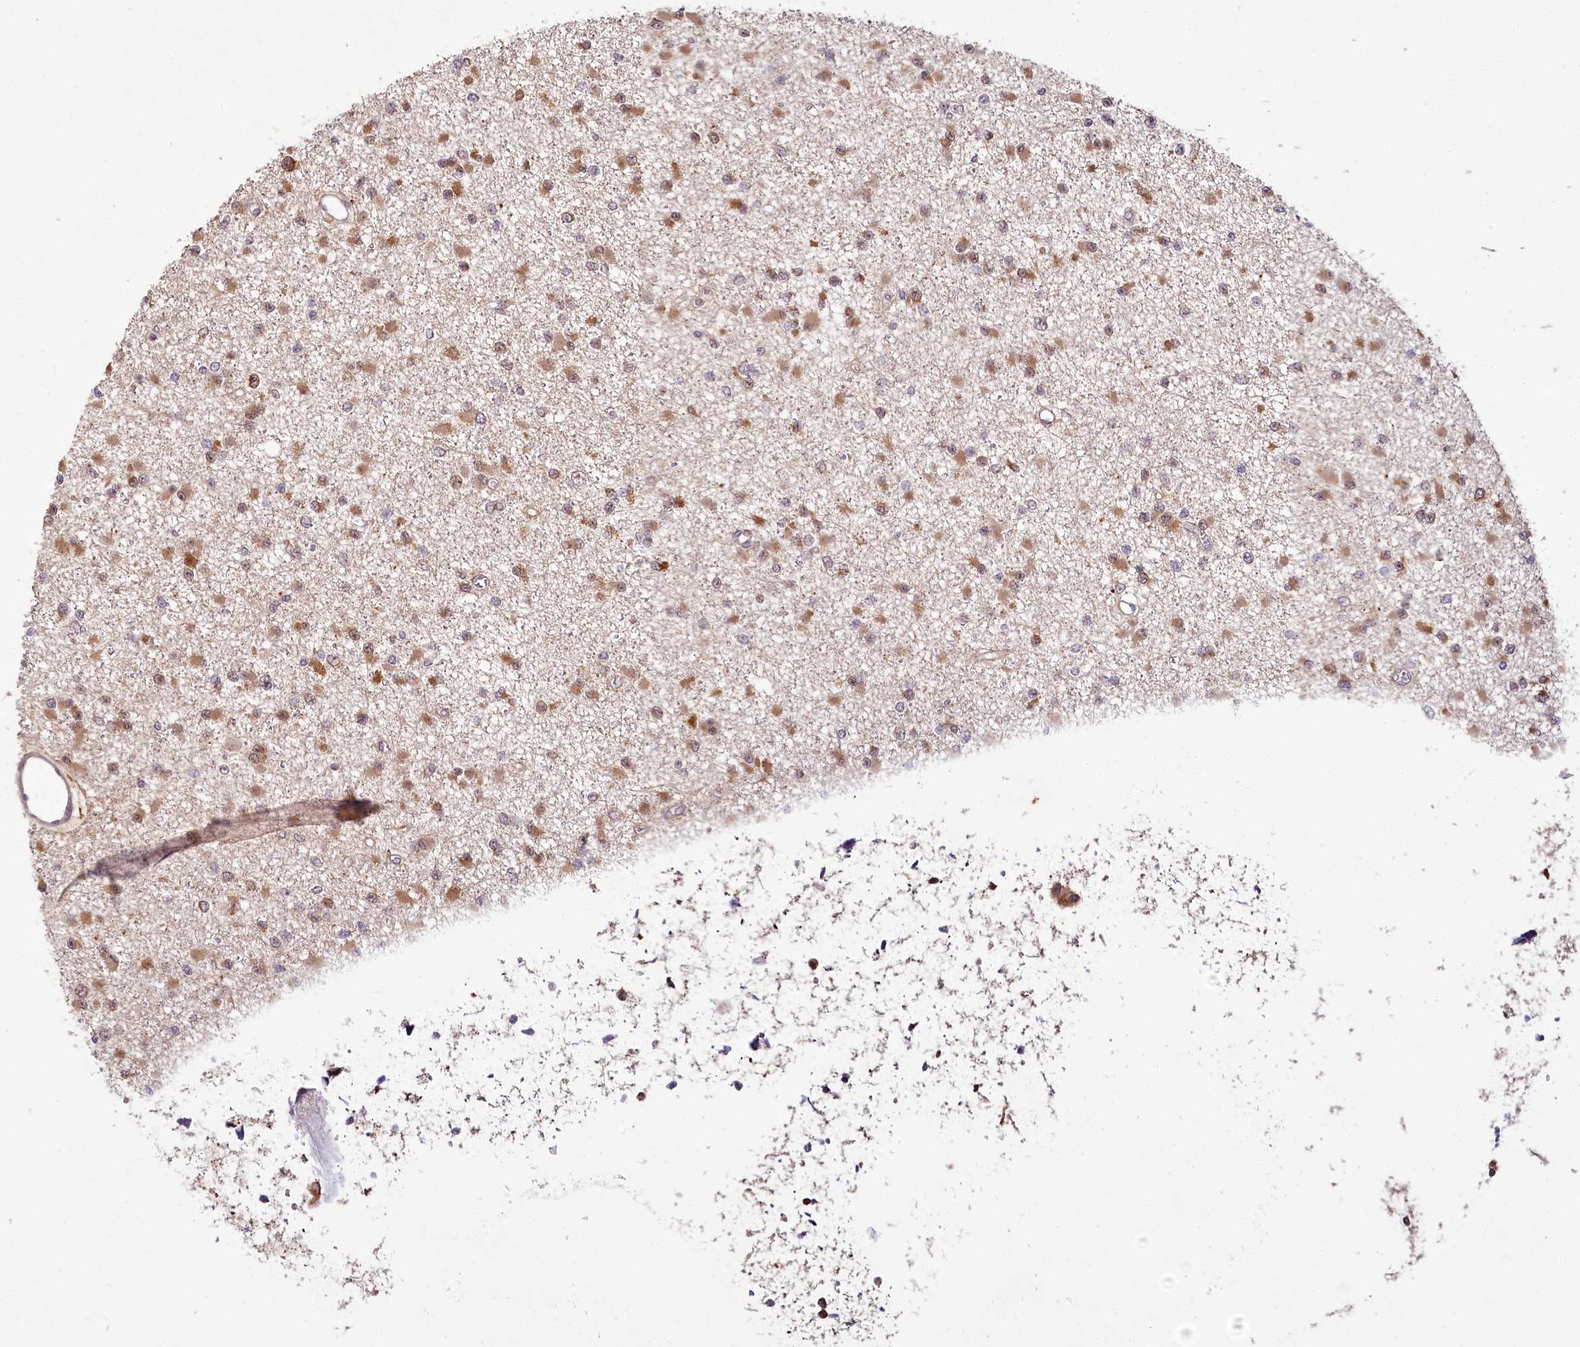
{"staining": {"intensity": "moderate", "quantity": ">75%", "location": "cytoplasmic/membranous,nuclear"}, "tissue": "glioma", "cell_type": "Tumor cells", "image_type": "cancer", "snomed": [{"axis": "morphology", "description": "Glioma, malignant, Low grade"}, {"axis": "topography", "description": "Brain"}], "caption": "Moderate cytoplasmic/membranous and nuclear expression is identified in approximately >75% of tumor cells in malignant glioma (low-grade).", "gene": "ALKBH8", "patient": {"sex": "female", "age": 22}}